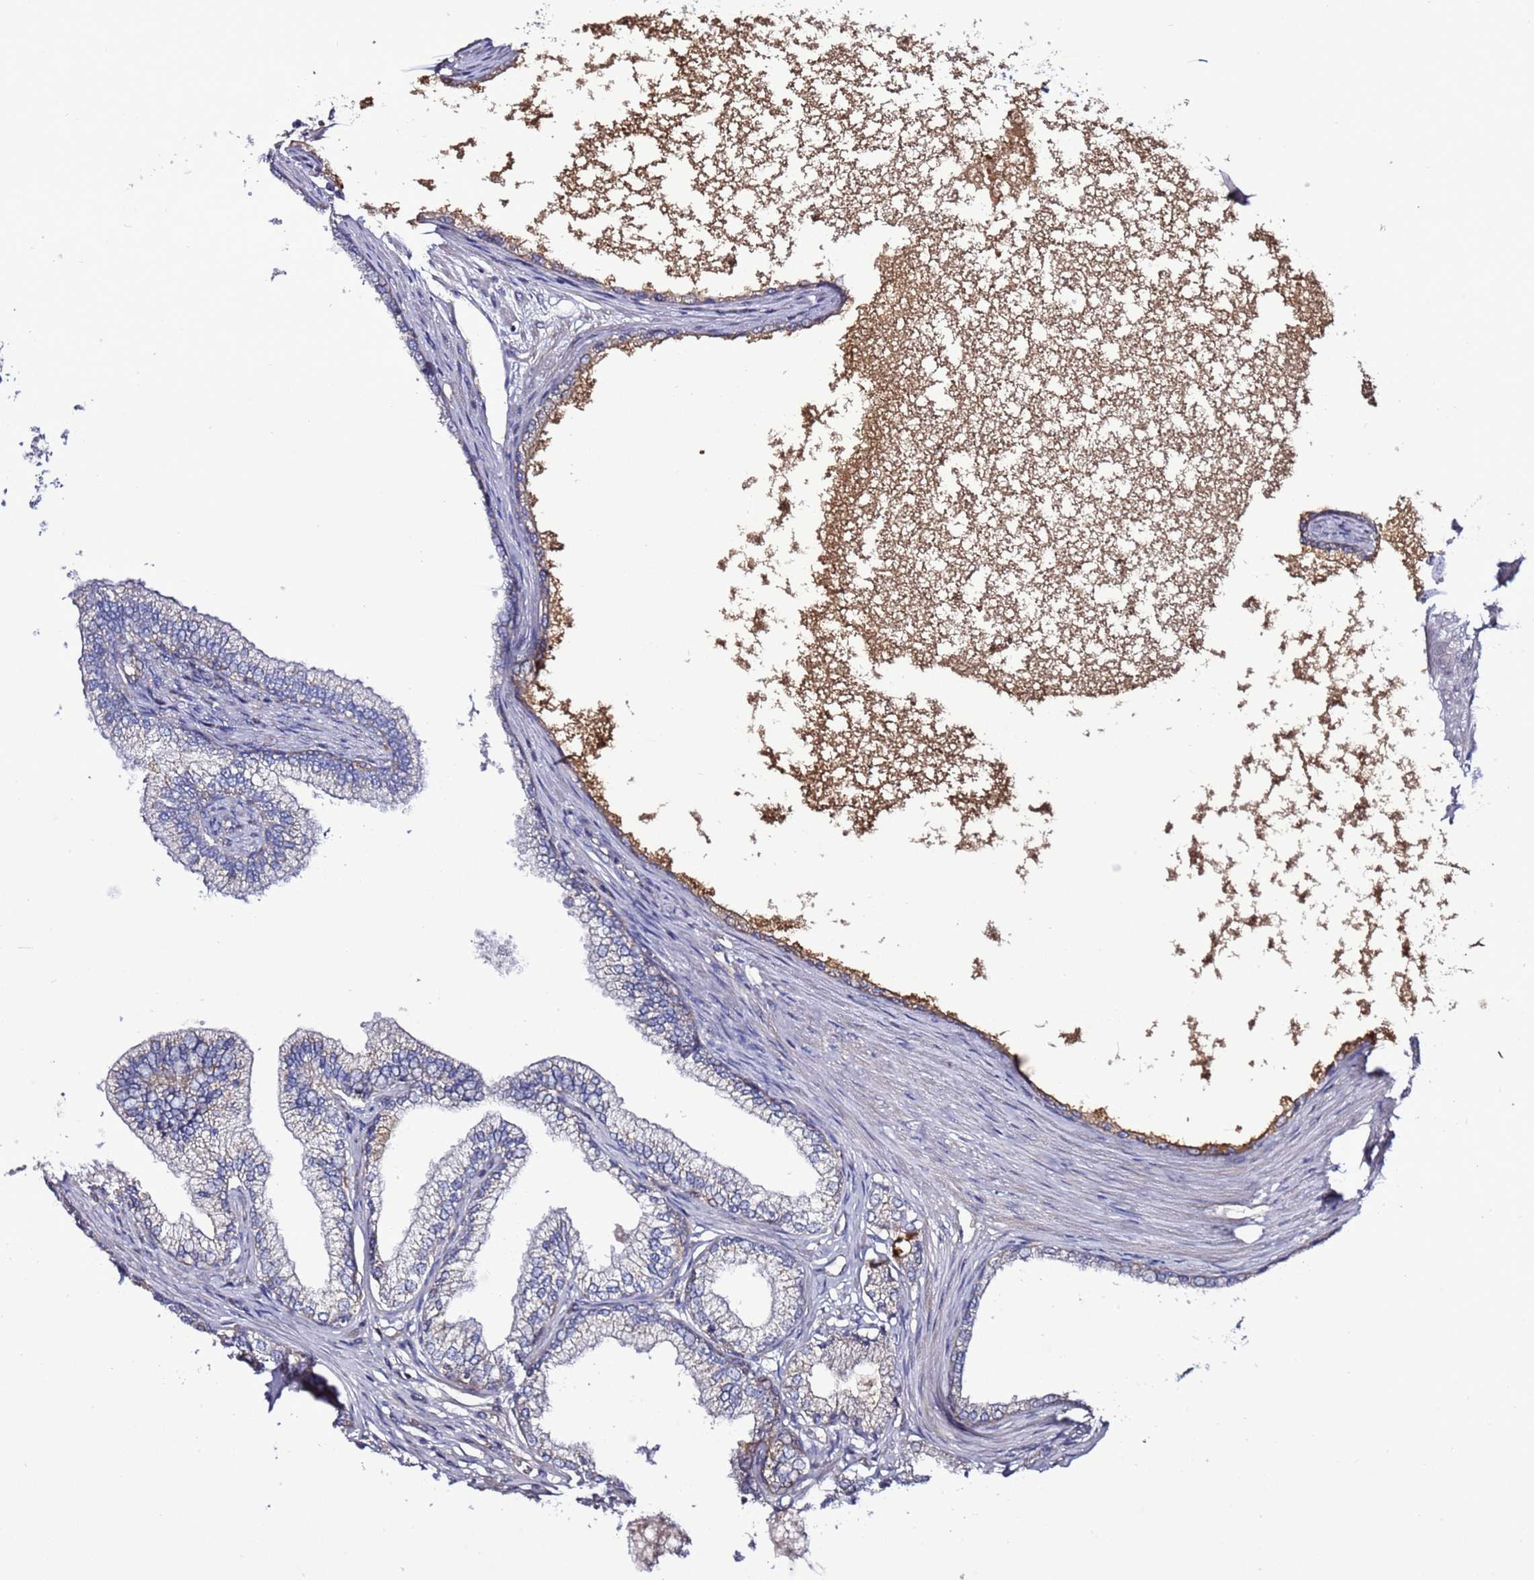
{"staining": {"intensity": "moderate", "quantity": "25%-75%", "location": "cytoplasmic/membranous"}, "tissue": "prostate", "cell_type": "Glandular cells", "image_type": "normal", "snomed": [{"axis": "morphology", "description": "Normal tissue, NOS"}, {"axis": "morphology", "description": "Urothelial carcinoma, Low grade"}, {"axis": "topography", "description": "Urinary bladder"}, {"axis": "topography", "description": "Prostate"}], "caption": "Glandular cells reveal medium levels of moderate cytoplasmic/membranous expression in approximately 25%-75% of cells in normal human prostate.", "gene": "TENM3", "patient": {"sex": "male", "age": 60}}